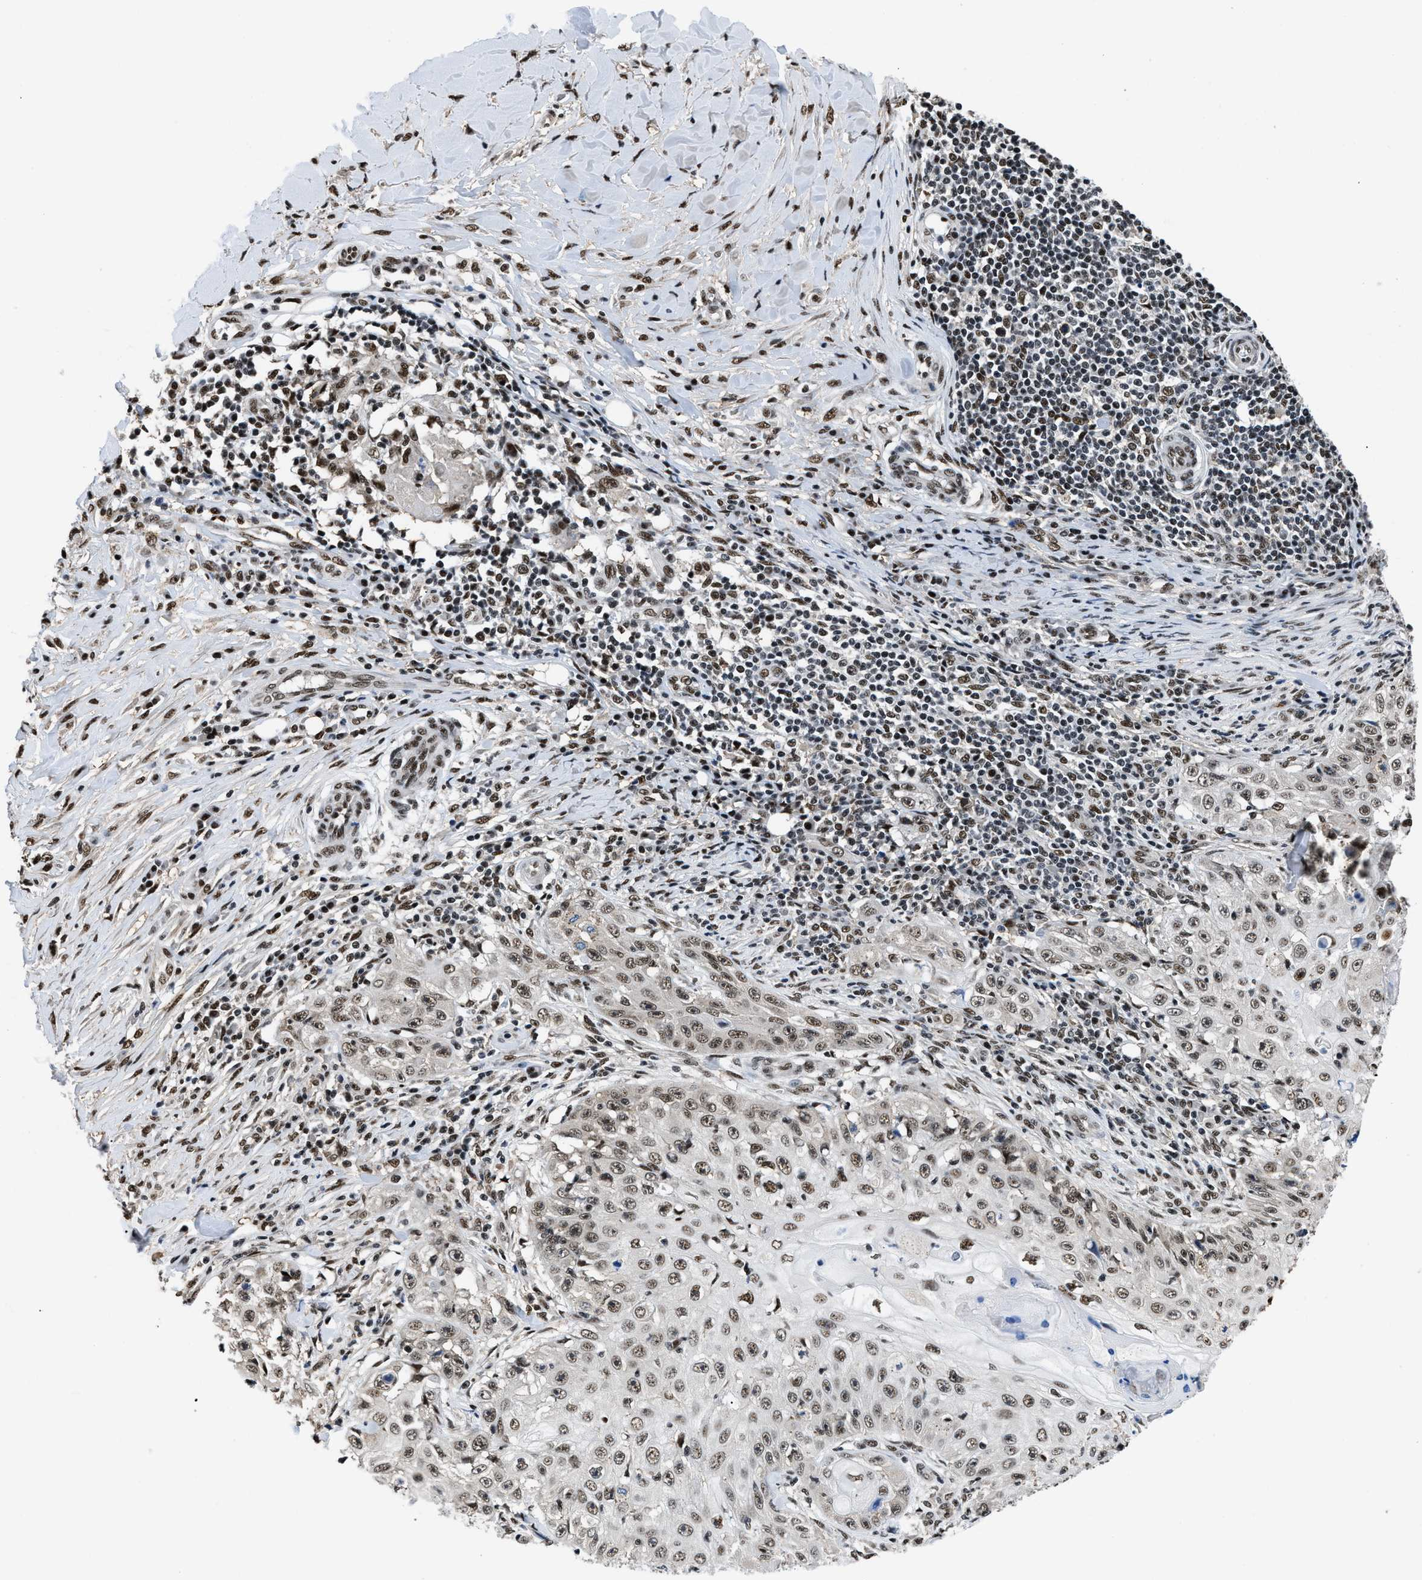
{"staining": {"intensity": "moderate", "quantity": ">75%", "location": "nuclear"}, "tissue": "skin cancer", "cell_type": "Tumor cells", "image_type": "cancer", "snomed": [{"axis": "morphology", "description": "Squamous cell carcinoma, NOS"}, {"axis": "topography", "description": "Skin"}], "caption": "Immunohistochemical staining of skin cancer shows medium levels of moderate nuclear positivity in about >75% of tumor cells.", "gene": "HNRNPH2", "patient": {"sex": "male", "age": 86}}